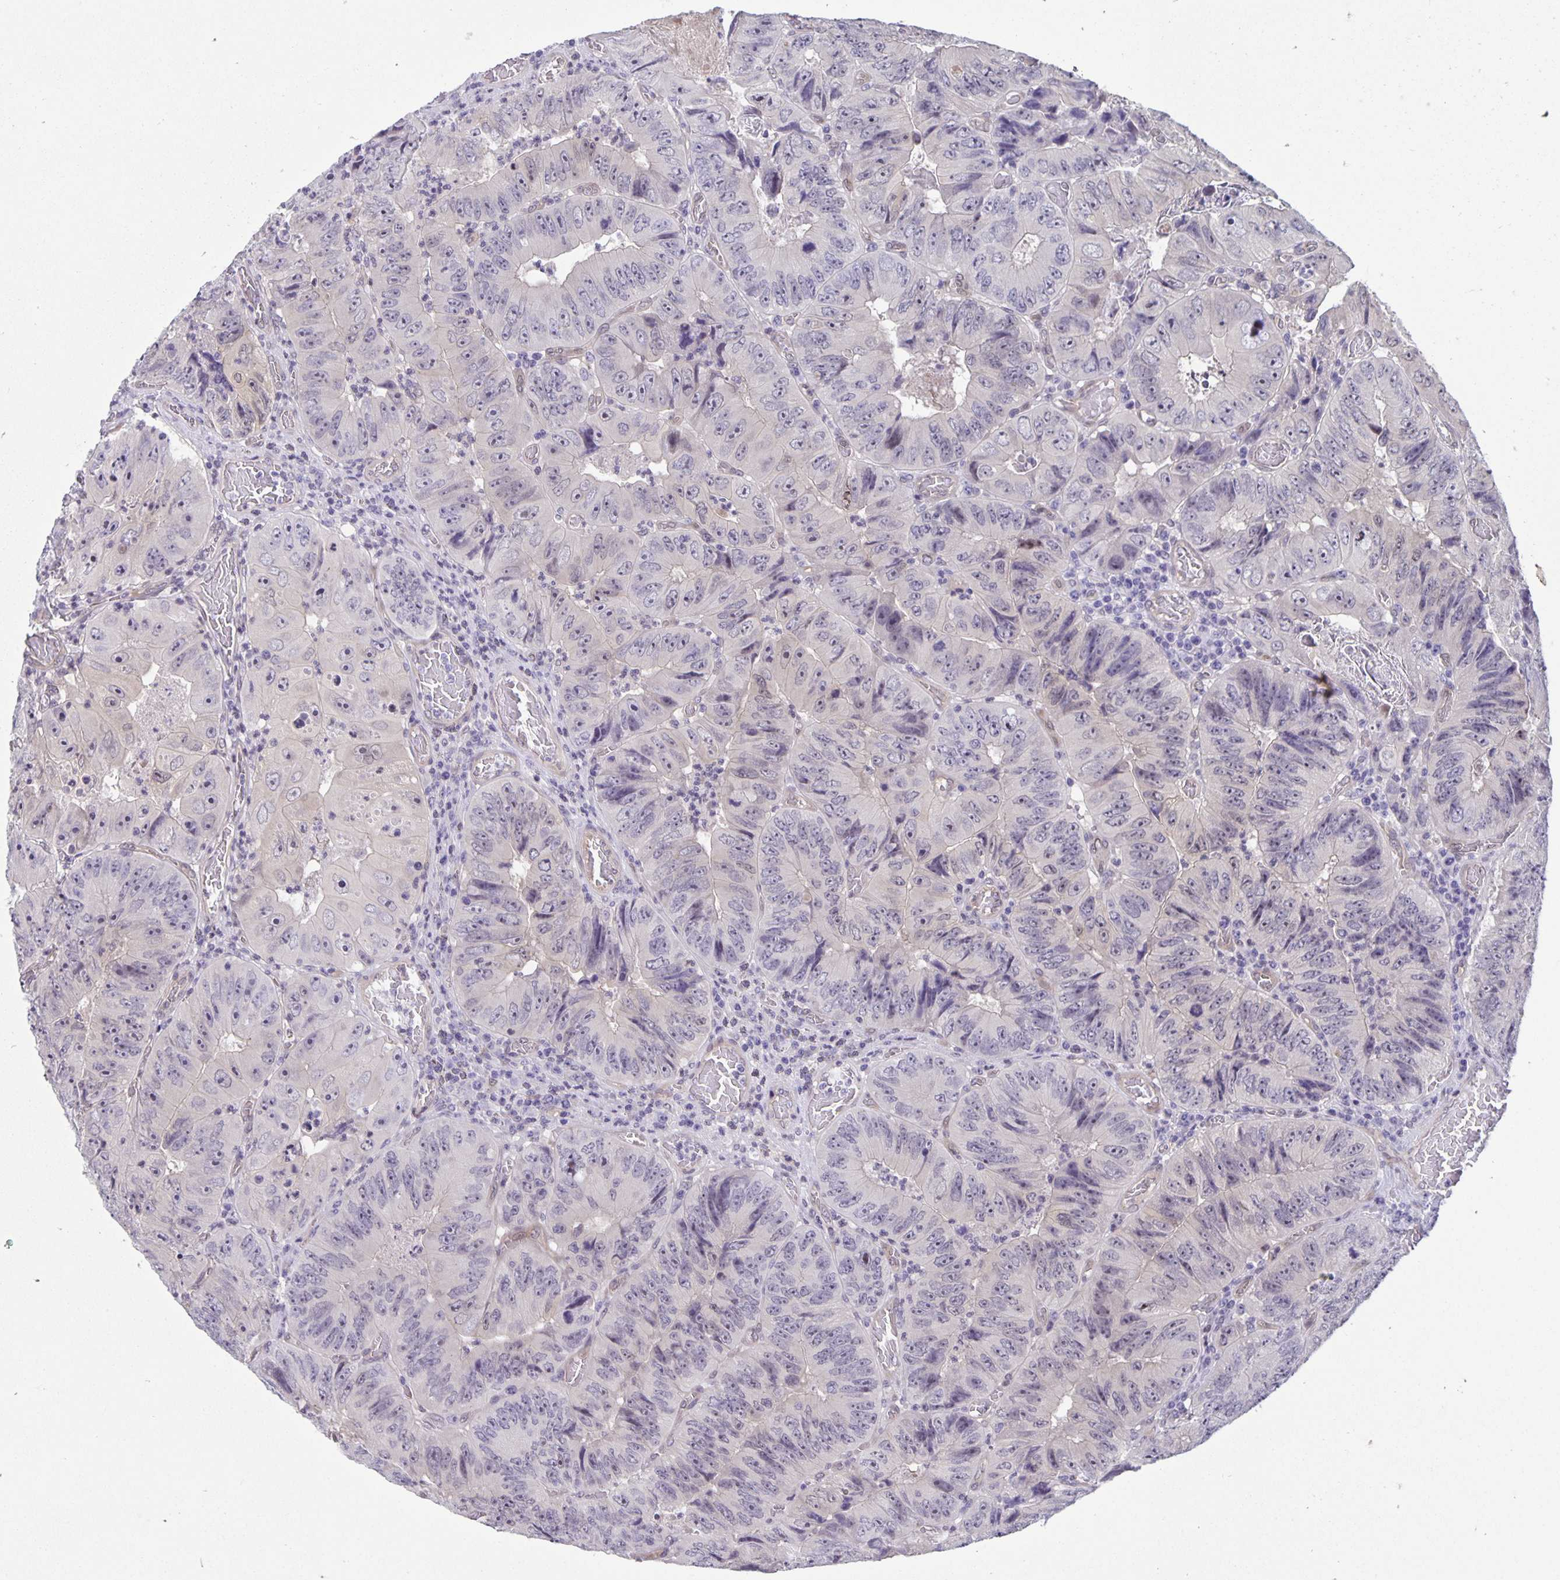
{"staining": {"intensity": "negative", "quantity": "none", "location": "none"}, "tissue": "colorectal cancer", "cell_type": "Tumor cells", "image_type": "cancer", "snomed": [{"axis": "morphology", "description": "Adenocarcinoma, NOS"}, {"axis": "topography", "description": "Colon"}], "caption": "Protein analysis of colorectal adenocarcinoma demonstrates no significant expression in tumor cells.", "gene": "TAX1BP3", "patient": {"sex": "female", "age": 84}}